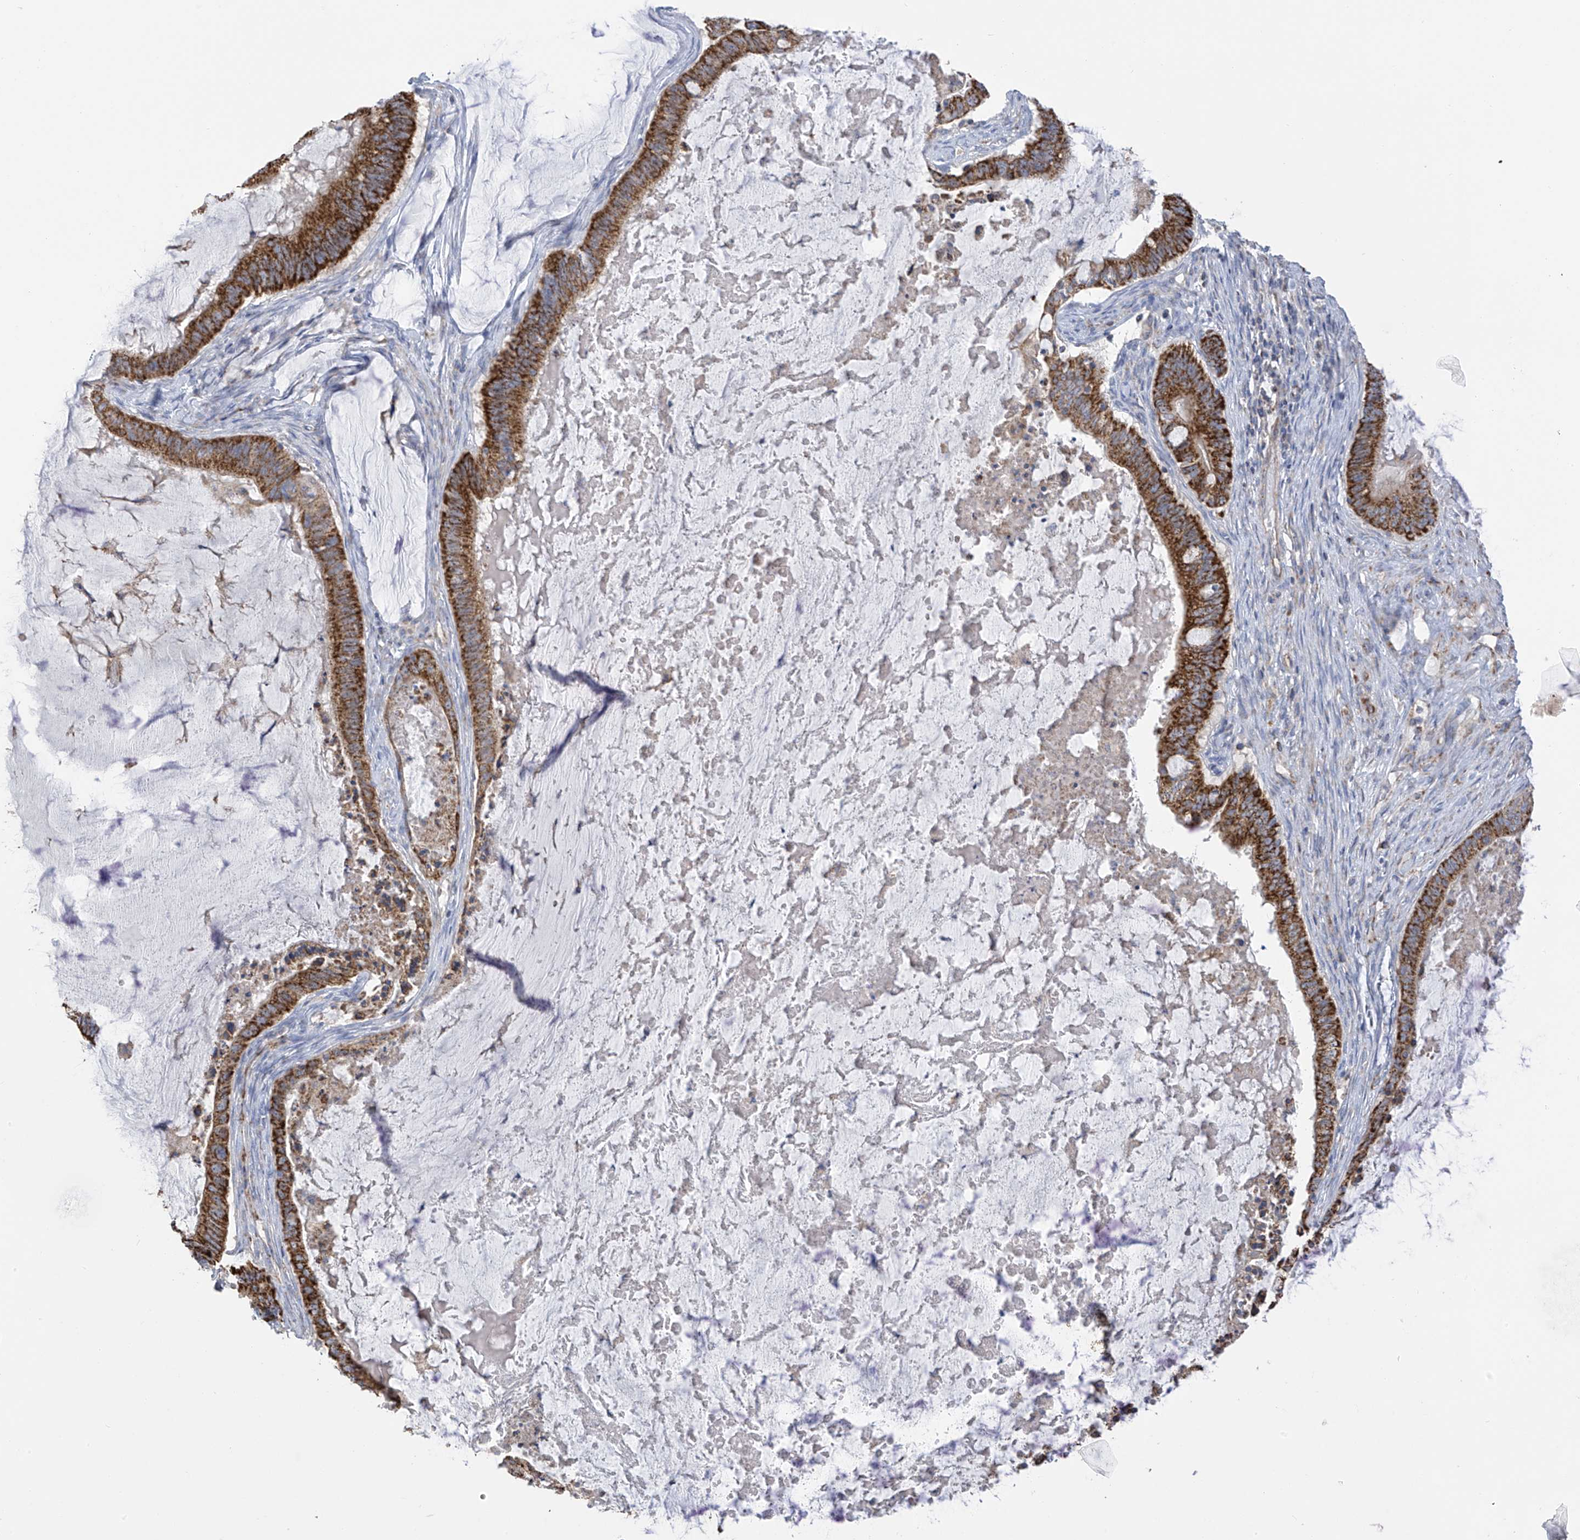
{"staining": {"intensity": "strong", "quantity": ">75%", "location": "cytoplasmic/membranous"}, "tissue": "ovarian cancer", "cell_type": "Tumor cells", "image_type": "cancer", "snomed": [{"axis": "morphology", "description": "Cystadenocarcinoma, mucinous, NOS"}, {"axis": "topography", "description": "Ovary"}], "caption": "Strong cytoplasmic/membranous protein staining is identified in about >75% of tumor cells in ovarian cancer.", "gene": "PNPT1", "patient": {"sex": "female", "age": 61}}